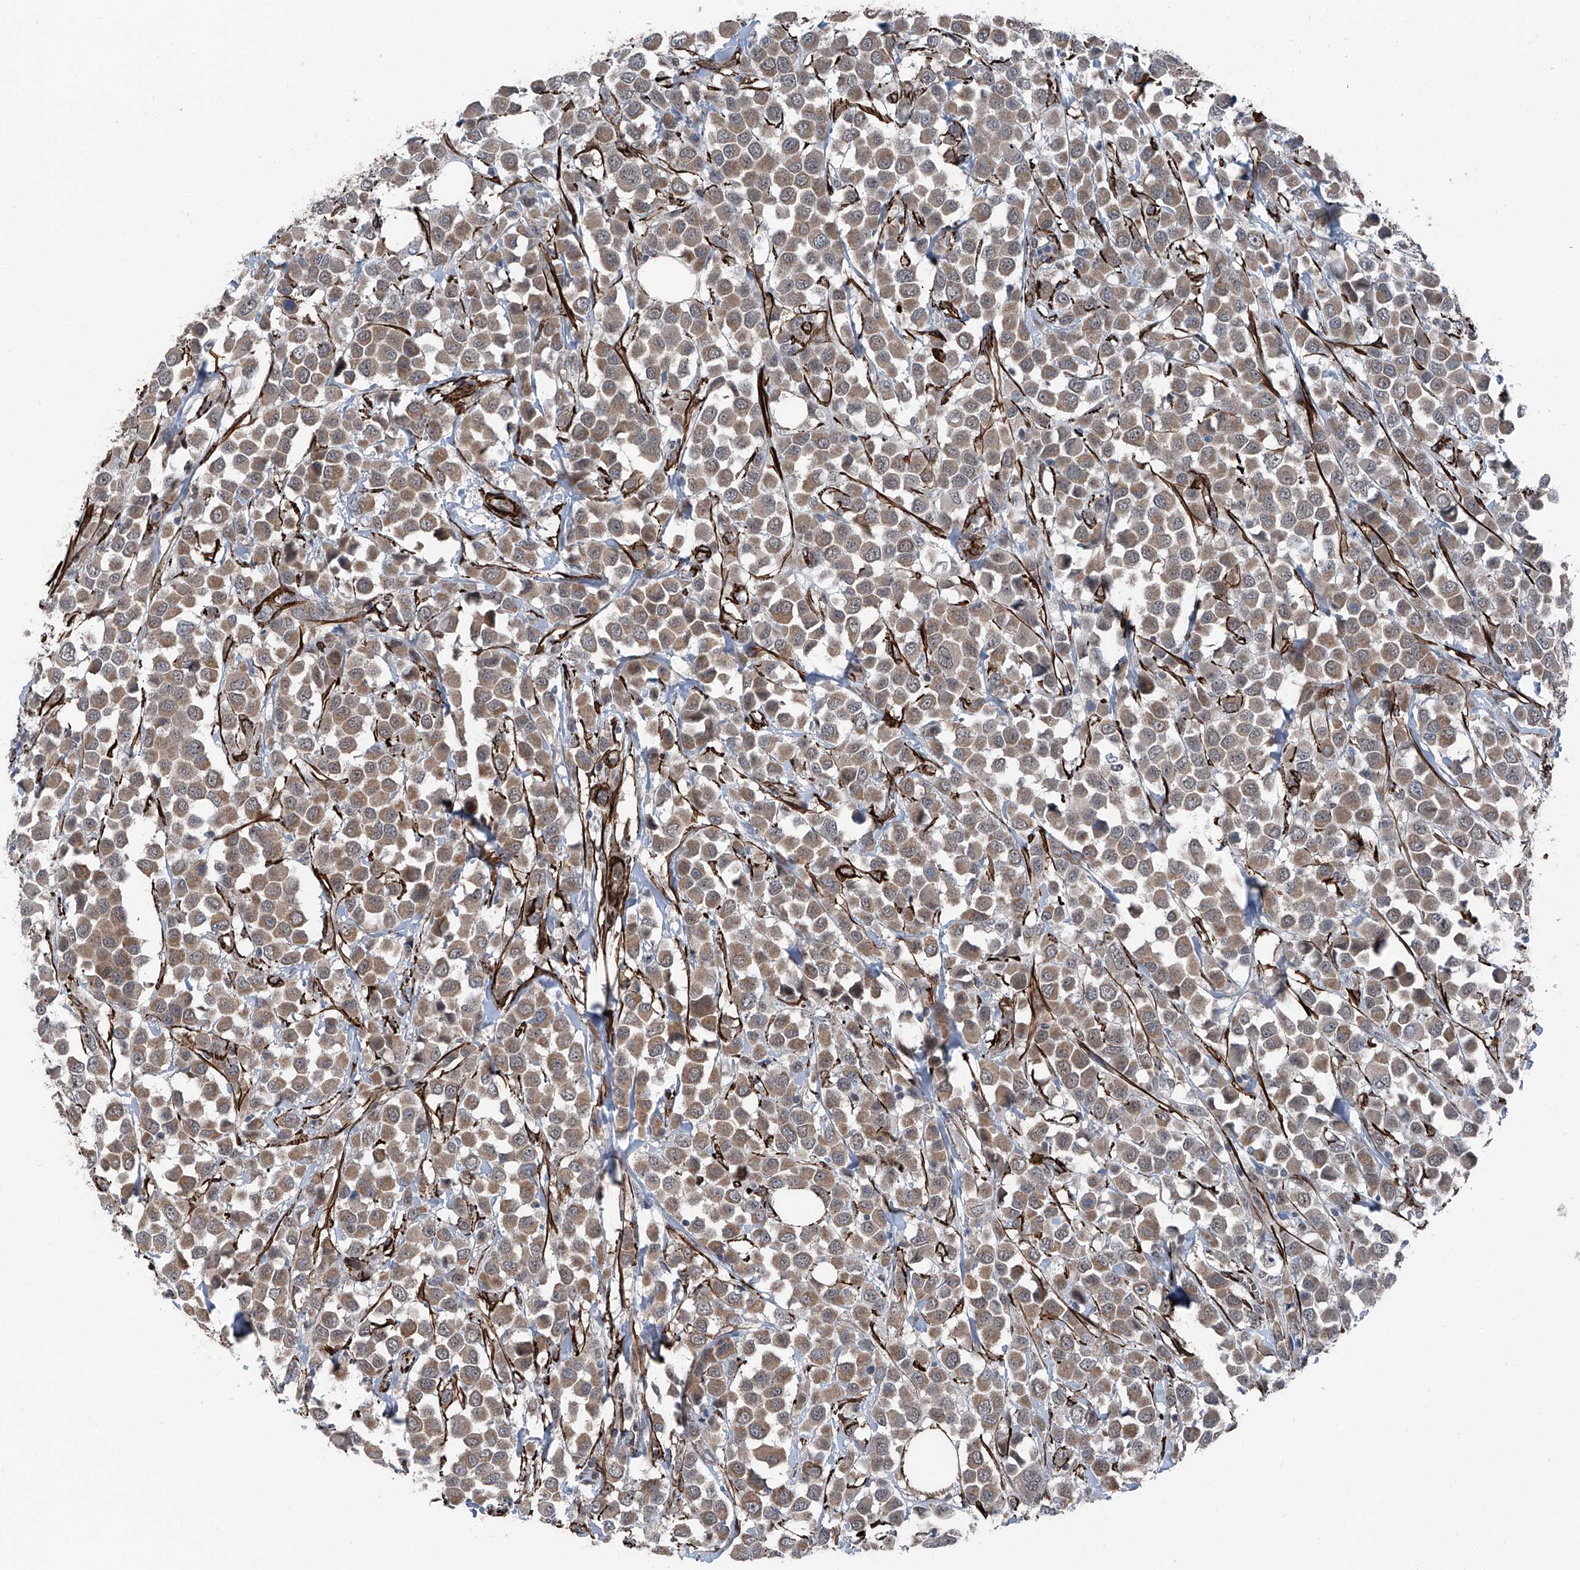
{"staining": {"intensity": "weak", "quantity": ">75%", "location": "cytoplasmic/membranous"}, "tissue": "breast cancer", "cell_type": "Tumor cells", "image_type": "cancer", "snomed": [{"axis": "morphology", "description": "Duct carcinoma"}, {"axis": "topography", "description": "Breast"}], "caption": "Human breast invasive ductal carcinoma stained for a protein (brown) reveals weak cytoplasmic/membranous positive positivity in approximately >75% of tumor cells.", "gene": "COA7", "patient": {"sex": "female", "age": 61}}